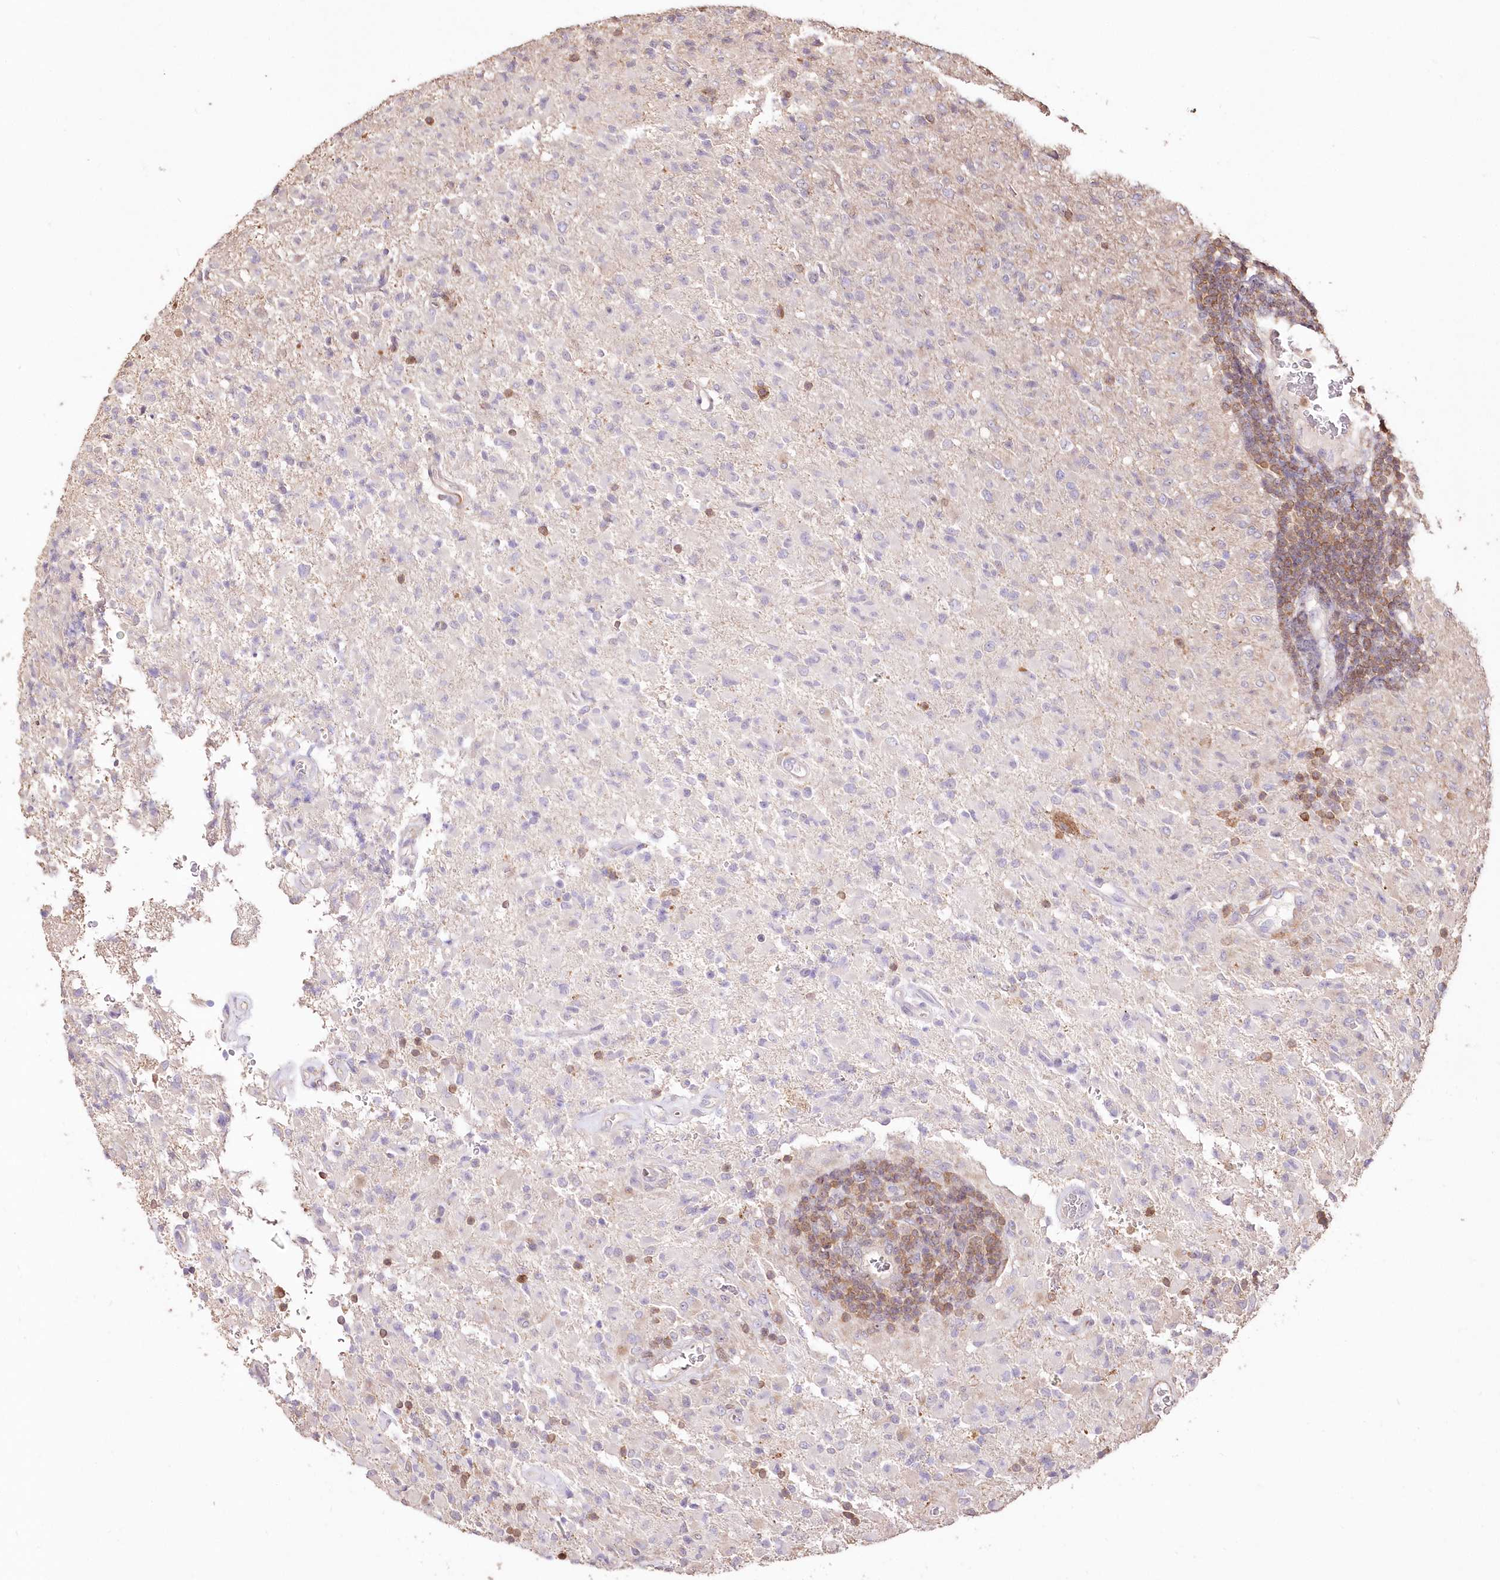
{"staining": {"intensity": "negative", "quantity": "none", "location": "none"}, "tissue": "glioma", "cell_type": "Tumor cells", "image_type": "cancer", "snomed": [{"axis": "morphology", "description": "Glioma, malignant, High grade"}, {"axis": "topography", "description": "Brain"}], "caption": "Immunohistochemistry image of human glioma stained for a protein (brown), which displays no staining in tumor cells.", "gene": "STK17B", "patient": {"sex": "female", "age": 57}}